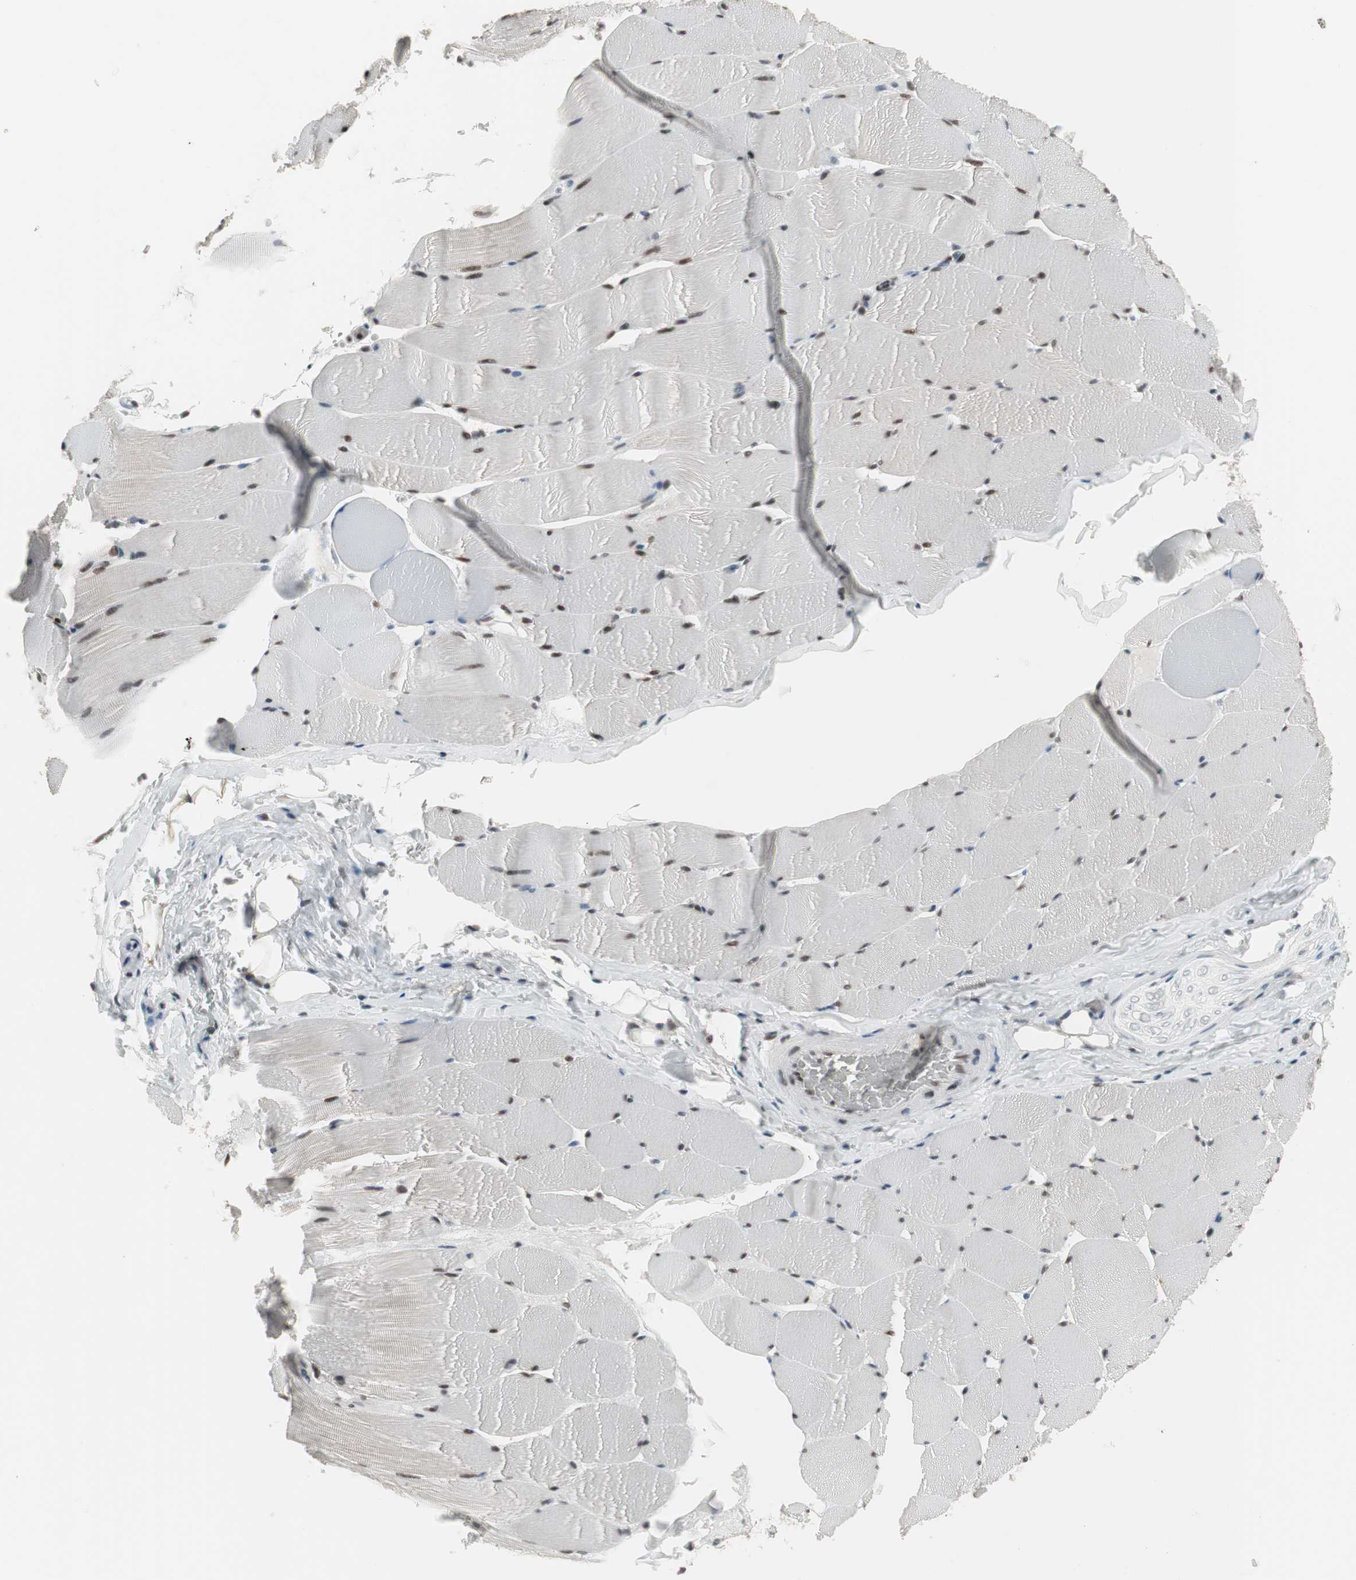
{"staining": {"intensity": "moderate", "quantity": "25%-75%", "location": "nuclear"}, "tissue": "skeletal muscle", "cell_type": "Myocytes", "image_type": "normal", "snomed": [{"axis": "morphology", "description": "Normal tissue, NOS"}, {"axis": "topography", "description": "Skeletal muscle"}], "caption": "Myocytes display moderate nuclear staining in approximately 25%-75% of cells in unremarkable skeletal muscle. (DAB IHC with brightfield microscopy, high magnification).", "gene": "RTF1", "patient": {"sex": "male", "age": 62}}